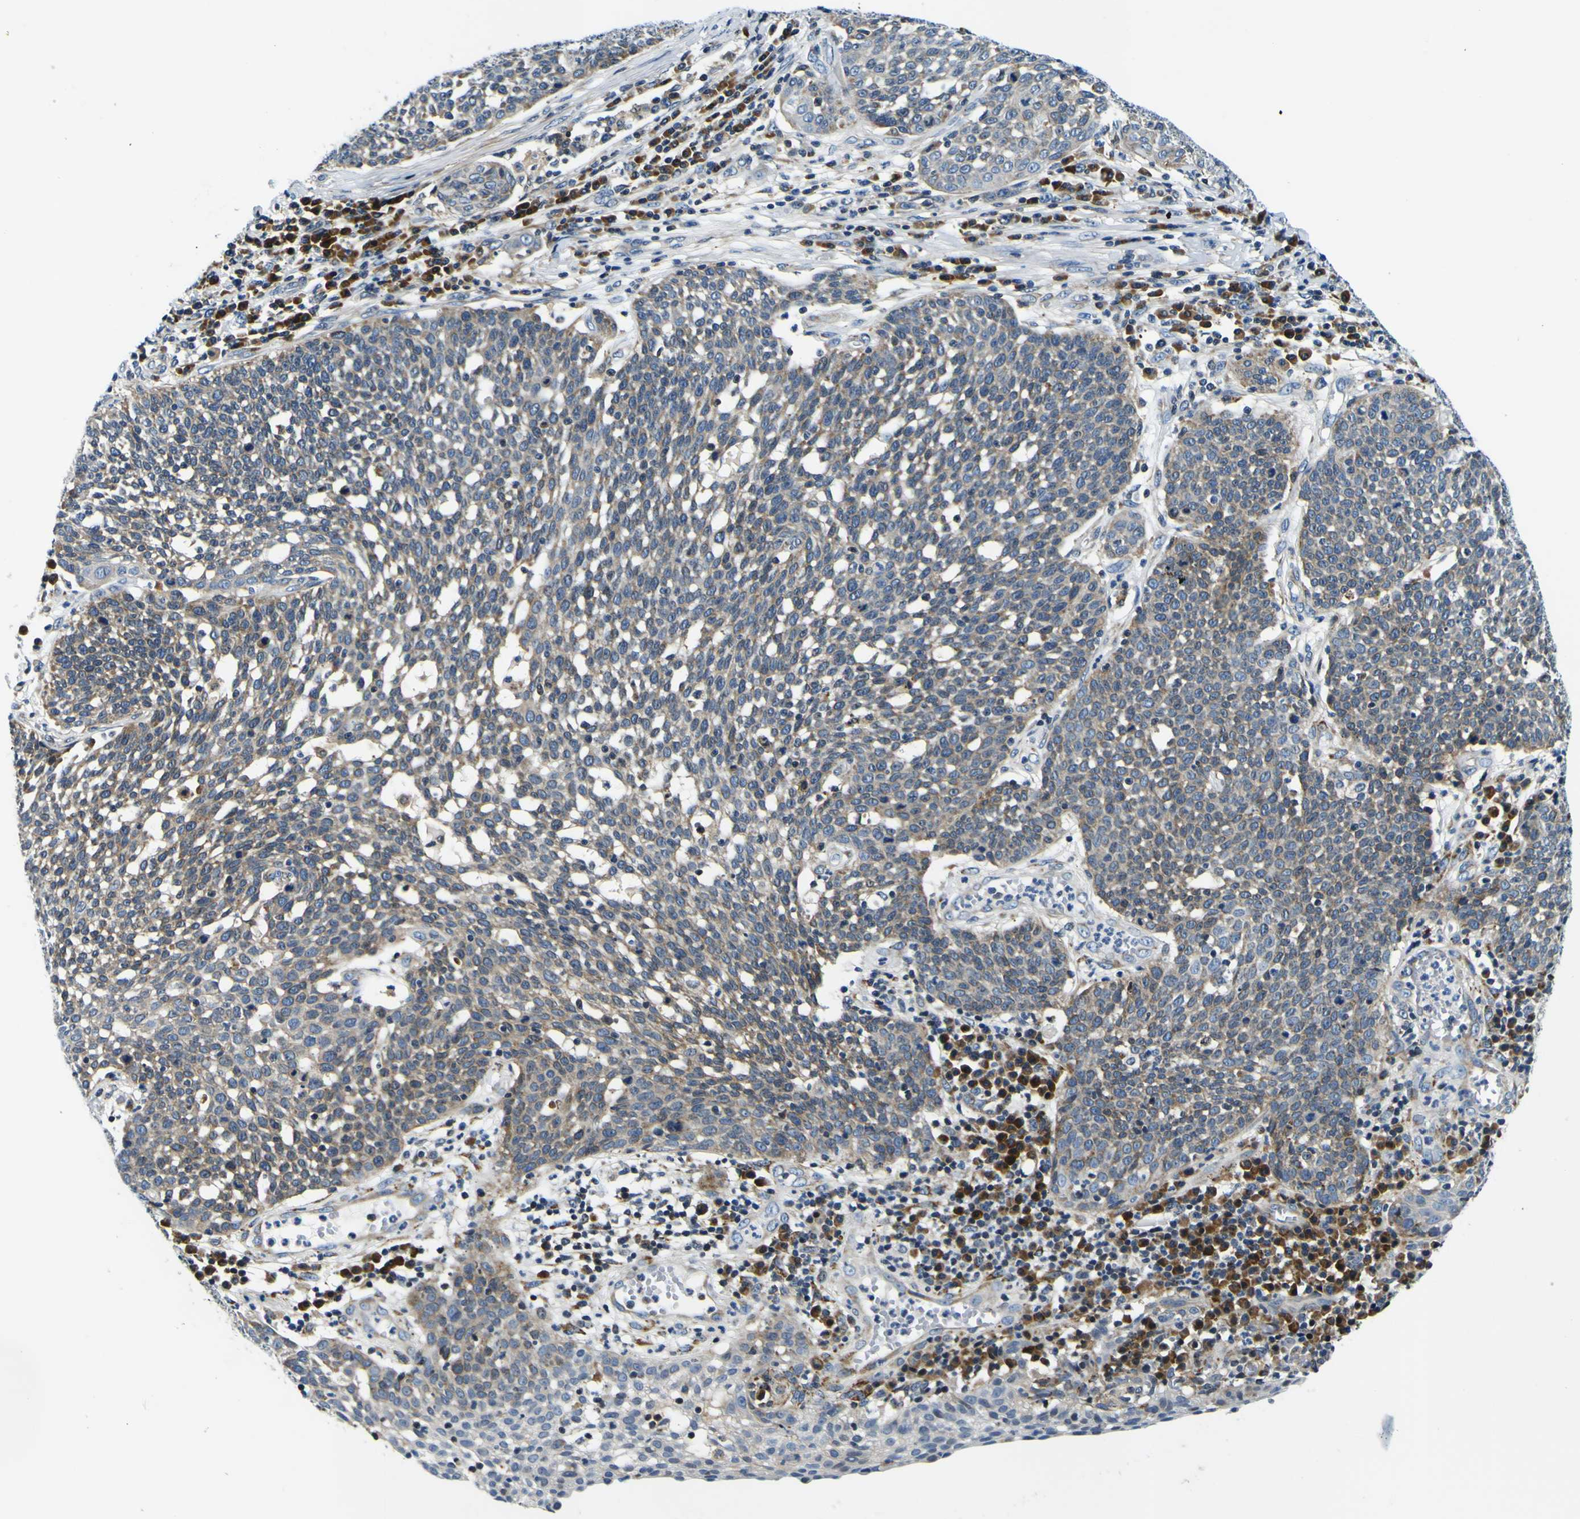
{"staining": {"intensity": "weak", "quantity": "25%-75%", "location": "cytoplasmic/membranous"}, "tissue": "cervical cancer", "cell_type": "Tumor cells", "image_type": "cancer", "snomed": [{"axis": "morphology", "description": "Squamous cell carcinoma, NOS"}, {"axis": "topography", "description": "Cervix"}], "caption": "The image demonstrates a brown stain indicating the presence of a protein in the cytoplasmic/membranous of tumor cells in squamous cell carcinoma (cervical).", "gene": "NLRP3", "patient": {"sex": "female", "age": 34}}